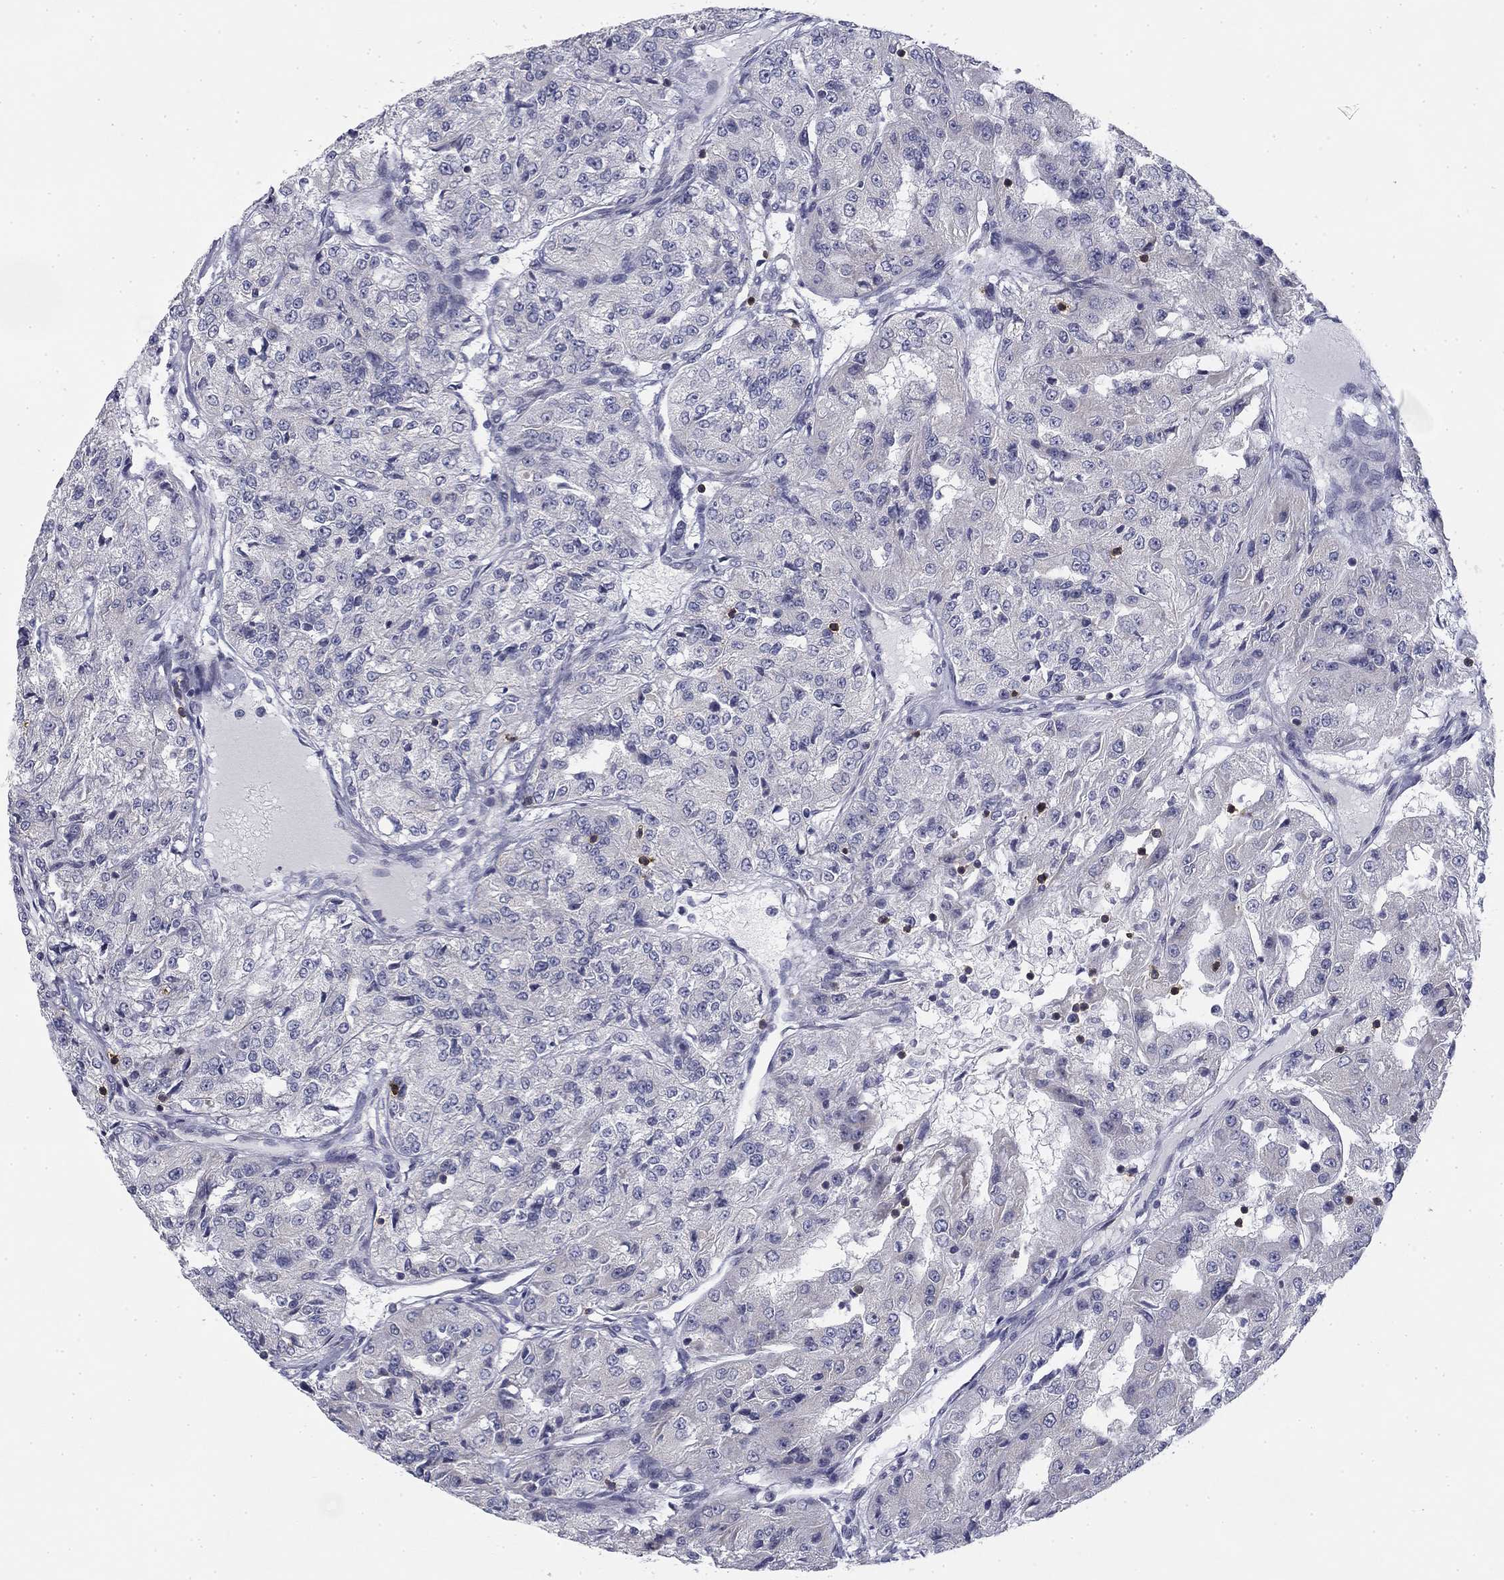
{"staining": {"intensity": "negative", "quantity": "none", "location": "none"}, "tissue": "renal cancer", "cell_type": "Tumor cells", "image_type": "cancer", "snomed": [{"axis": "morphology", "description": "Adenocarcinoma, NOS"}, {"axis": "topography", "description": "Kidney"}], "caption": "Human renal adenocarcinoma stained for a protein using IHC reveals no expression in tumor cells.", "gene": "TRAT1", "patient": {"sex": "female", "age": 63}}